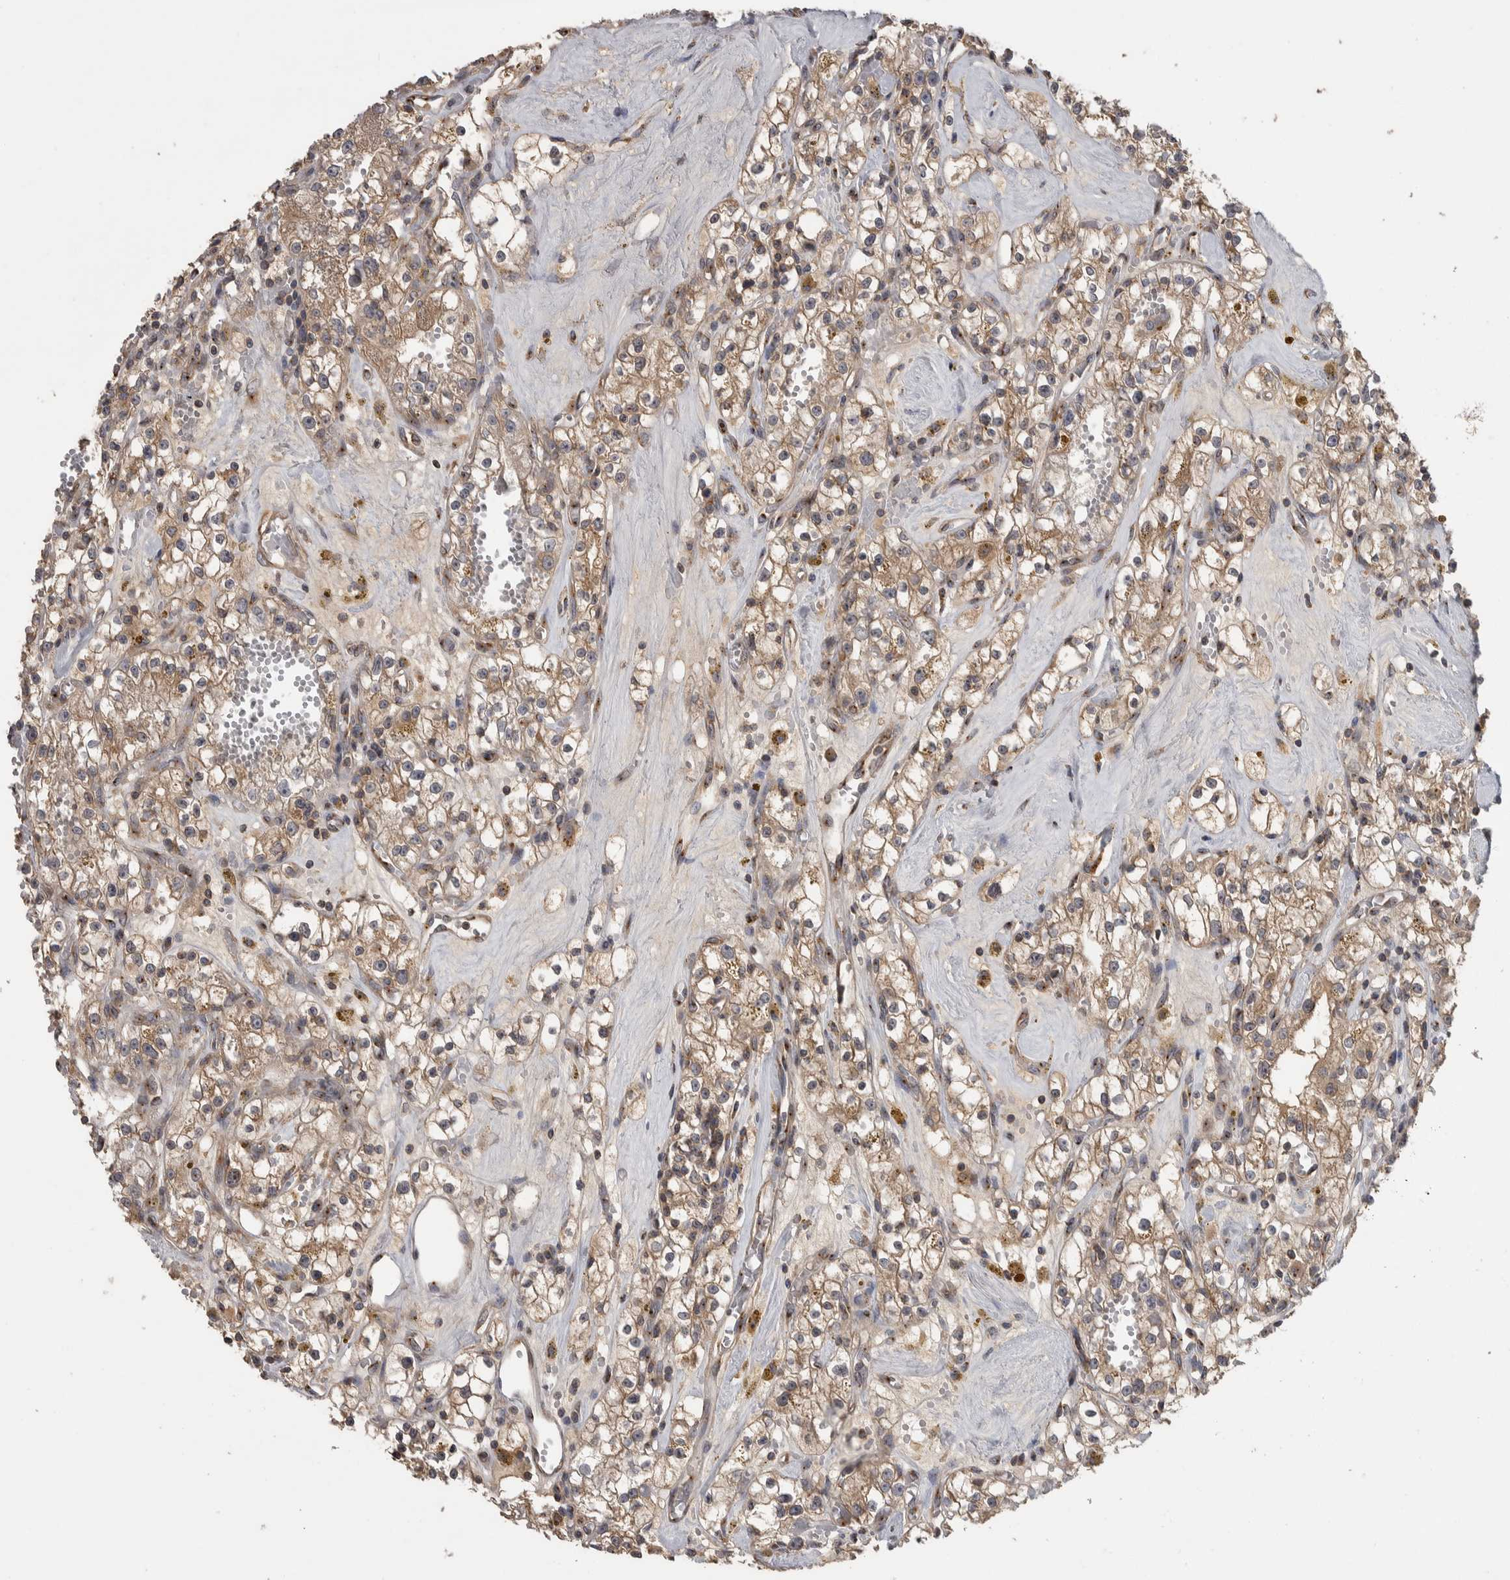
{"staining": {"intensity": "moderate", "quantity": ">75%", "location": "cytoplasmic/membranous"}, "tissue": "renal cancer", "cell_type": "Tumor cells", "image_type": "cancer", "snomed": [{"axis": "morphology", "description": "Adenocarcinoma, NOS"}, {"axis": "topography", "description": "Kidney"}], "caption": "Immunohistochemistry (IHC) image of neoplastic tissue: renal cancer stained using IHC shows medium levels of moderate protein expression localized specifically in the cytoplasmic/membranous of tumor cells, appearing as a cytoplasmic/membranous brown color.", "gene": "IFRD1", "patient": {"sex": "male", "age": 56}}